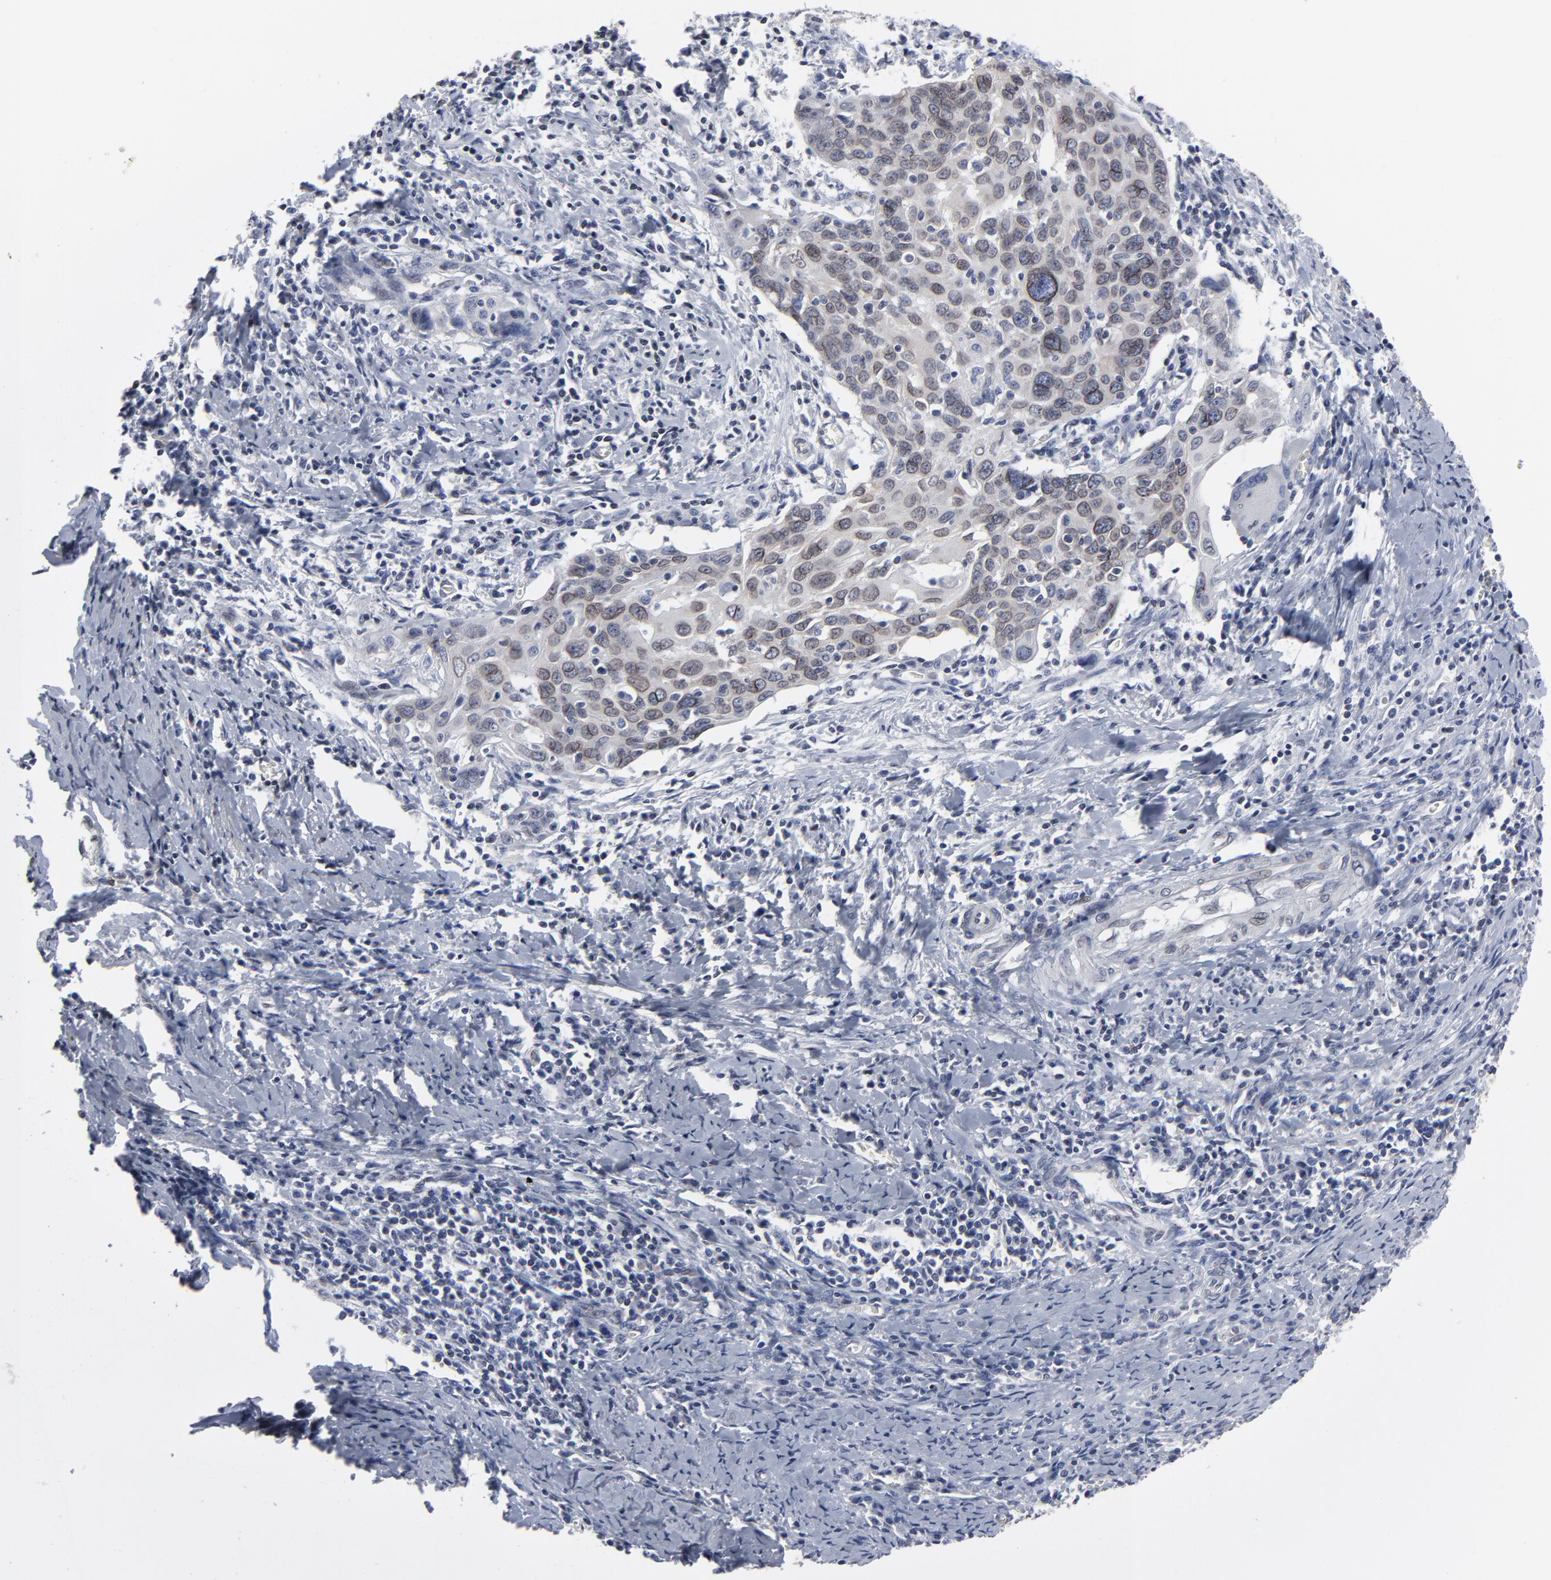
{"staining": {"intensity": "moderate", "quantity": "25%-75%", "location": "cytoplasmic/membranous,nuclear"}, "tissue": "cervical cancer", "cell_type": "Tumor cells", "image_type": "cancer", "snomed": [{"axis": "morphology", "description": "Squamous cell carcinoma, NOS"}, {"axis": "topography", "description": "Cervix"}], "caption": "A micrograph showing moderate cytoplasmic/membranous and nuclear positivity in about 25%-75% of tumor cells in cervical squamous cell carcinoma, as visualized by brown immunohistochemical staining.", "gene": "SYNE2", "patient": {"sex": "female", "age": 54}}